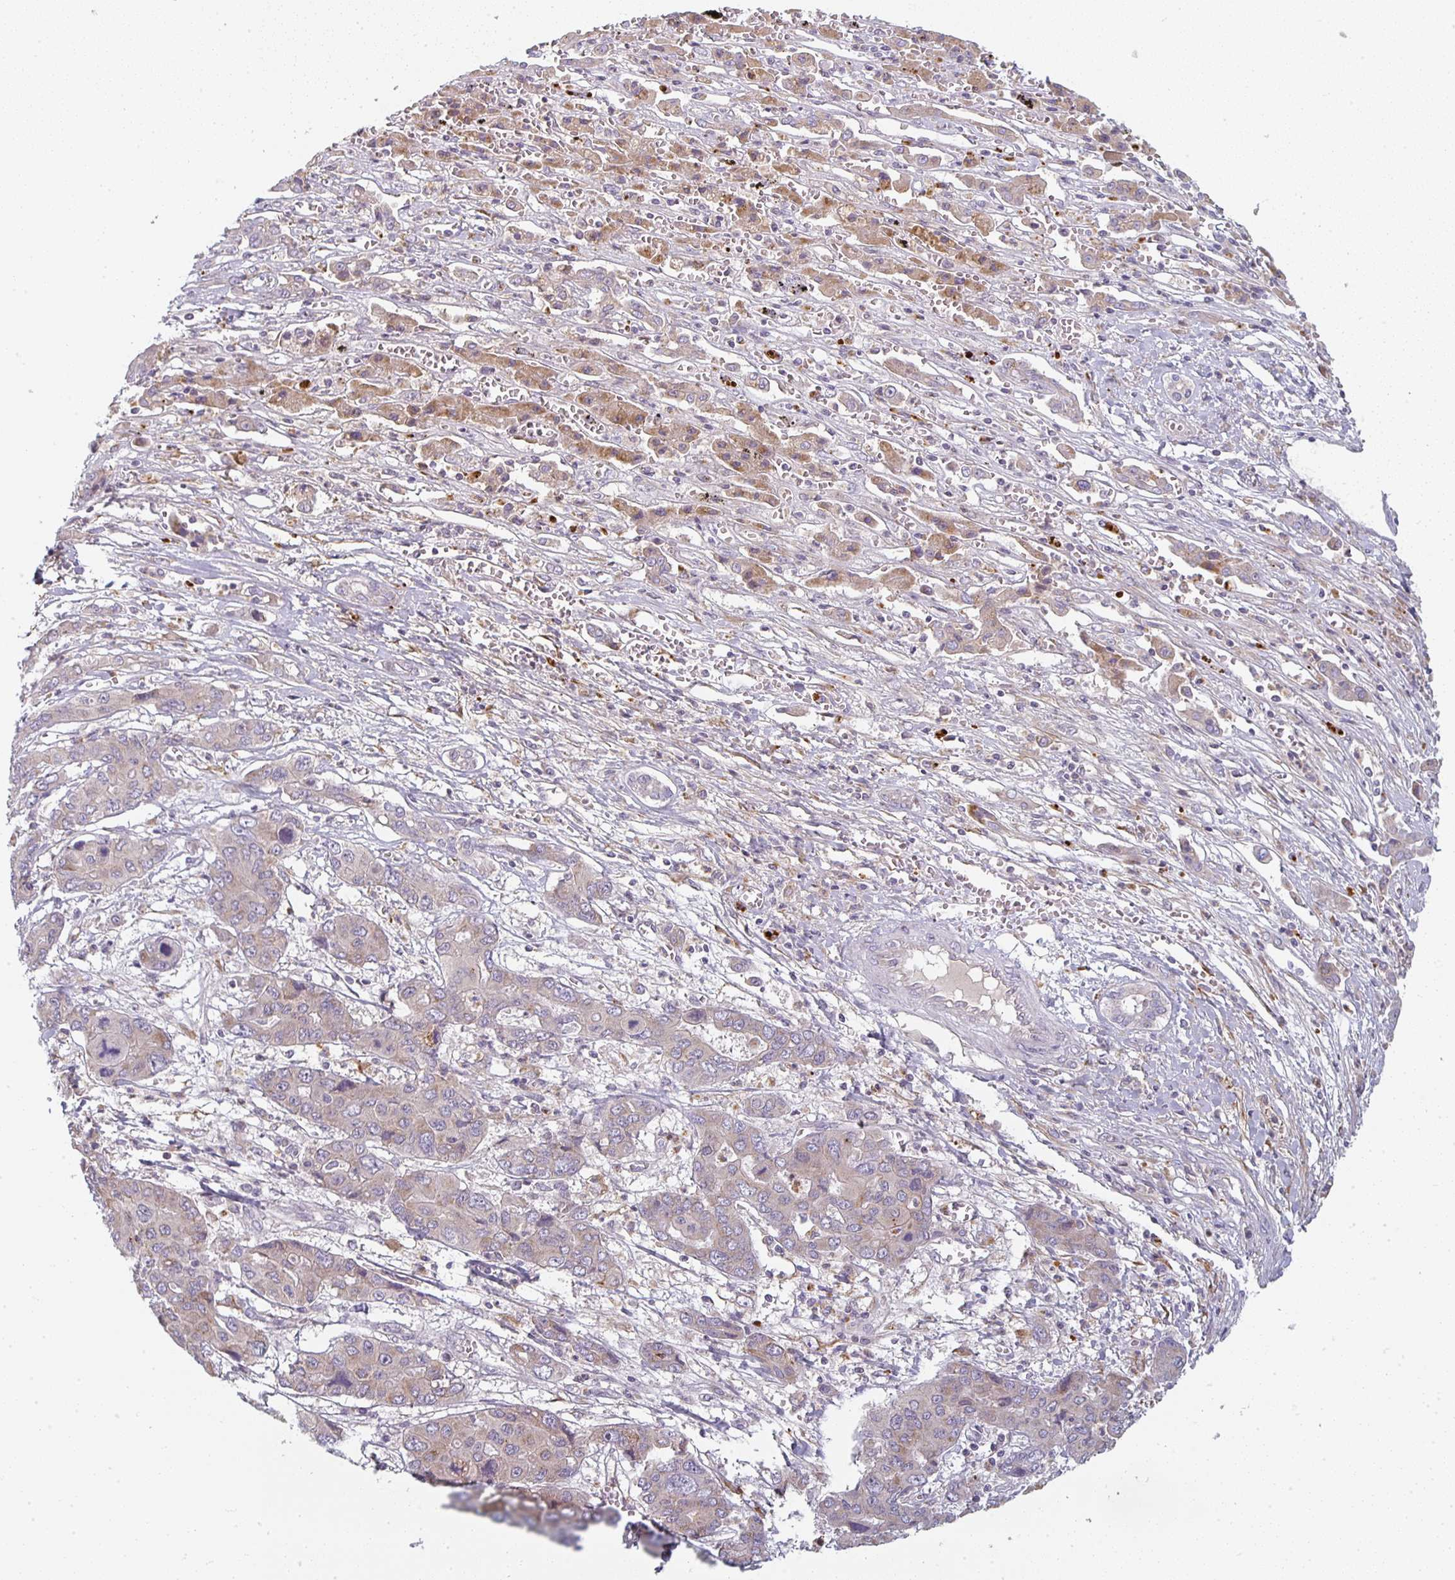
{"staining": {"intensity": "negative", "quantity": "none", "location": "none"}, "tissue": "liver cancer", "cell_type": "Tumor cells", "image_type": "cancer", "snomed": [{"axis": "morphology", "description": "Cholangiocarcinoma"}, {"axis": "topography", "description": "Liver"}], "caption": "There is no significant expression in tumor cells of cholangiocarcinoma (liver).", "gene": "CTHRC1", "patient": {"sex": "male", "age": 67}}